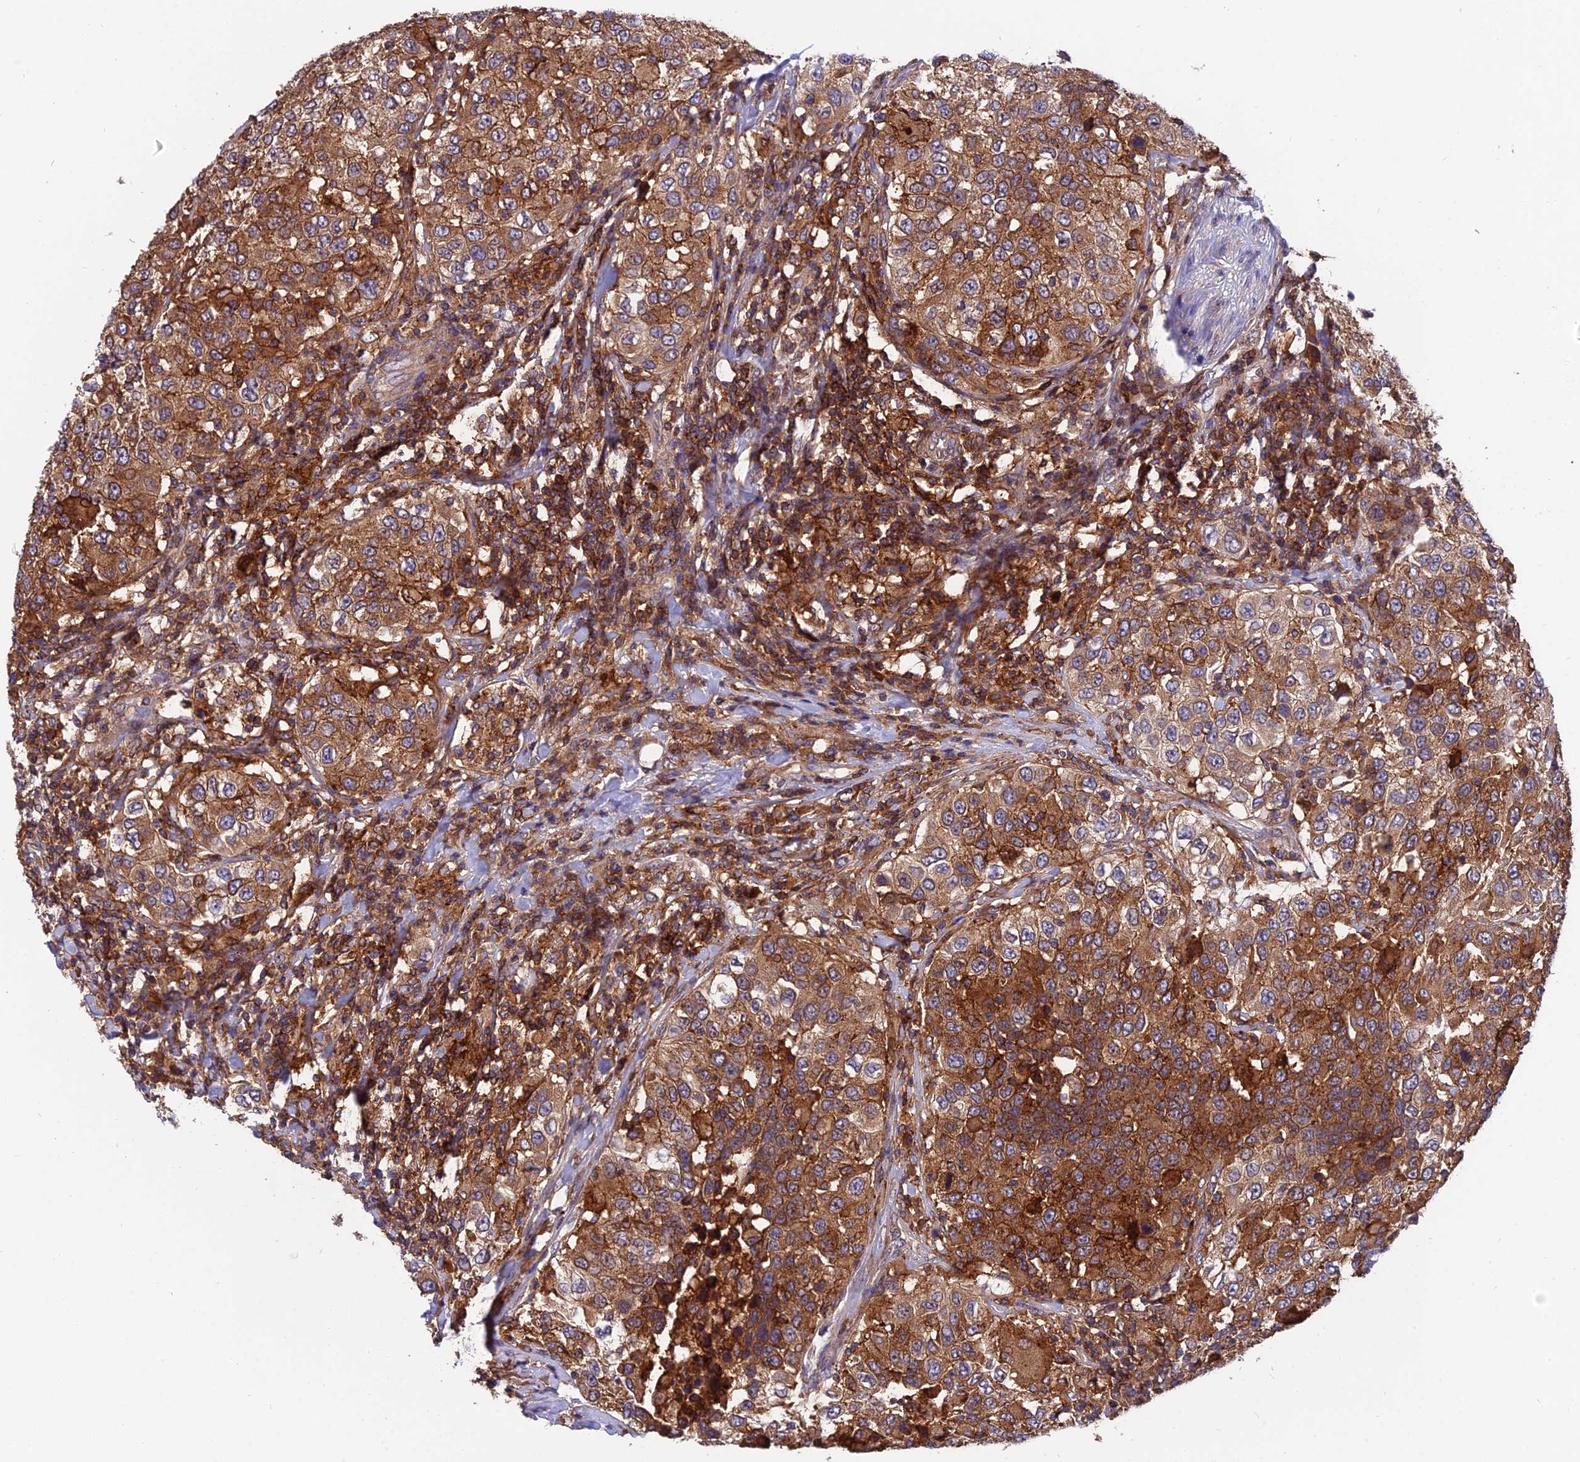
{"staining": {"intensity": "strong", "quantity": ">75%", "location": "cytoplasmic/membranous"}, "tissue": "urothelial cancer", "cell_type": "Tumor cells", "image_type": "cancer", "snomed": [{"axis": "morphology", "description": "Urothelial carcinoma, High grade"}, {"axis": "topography", "description": "Urinary bladder"}], "caption": "Protein expression analysis of high-grade urothelial carcinoma exhibits strong cytoplasmic/membranous expression in about >75% of tumor cells.", "gene": "UMAD1", "patient": {"sex": "female", "age": 80}}